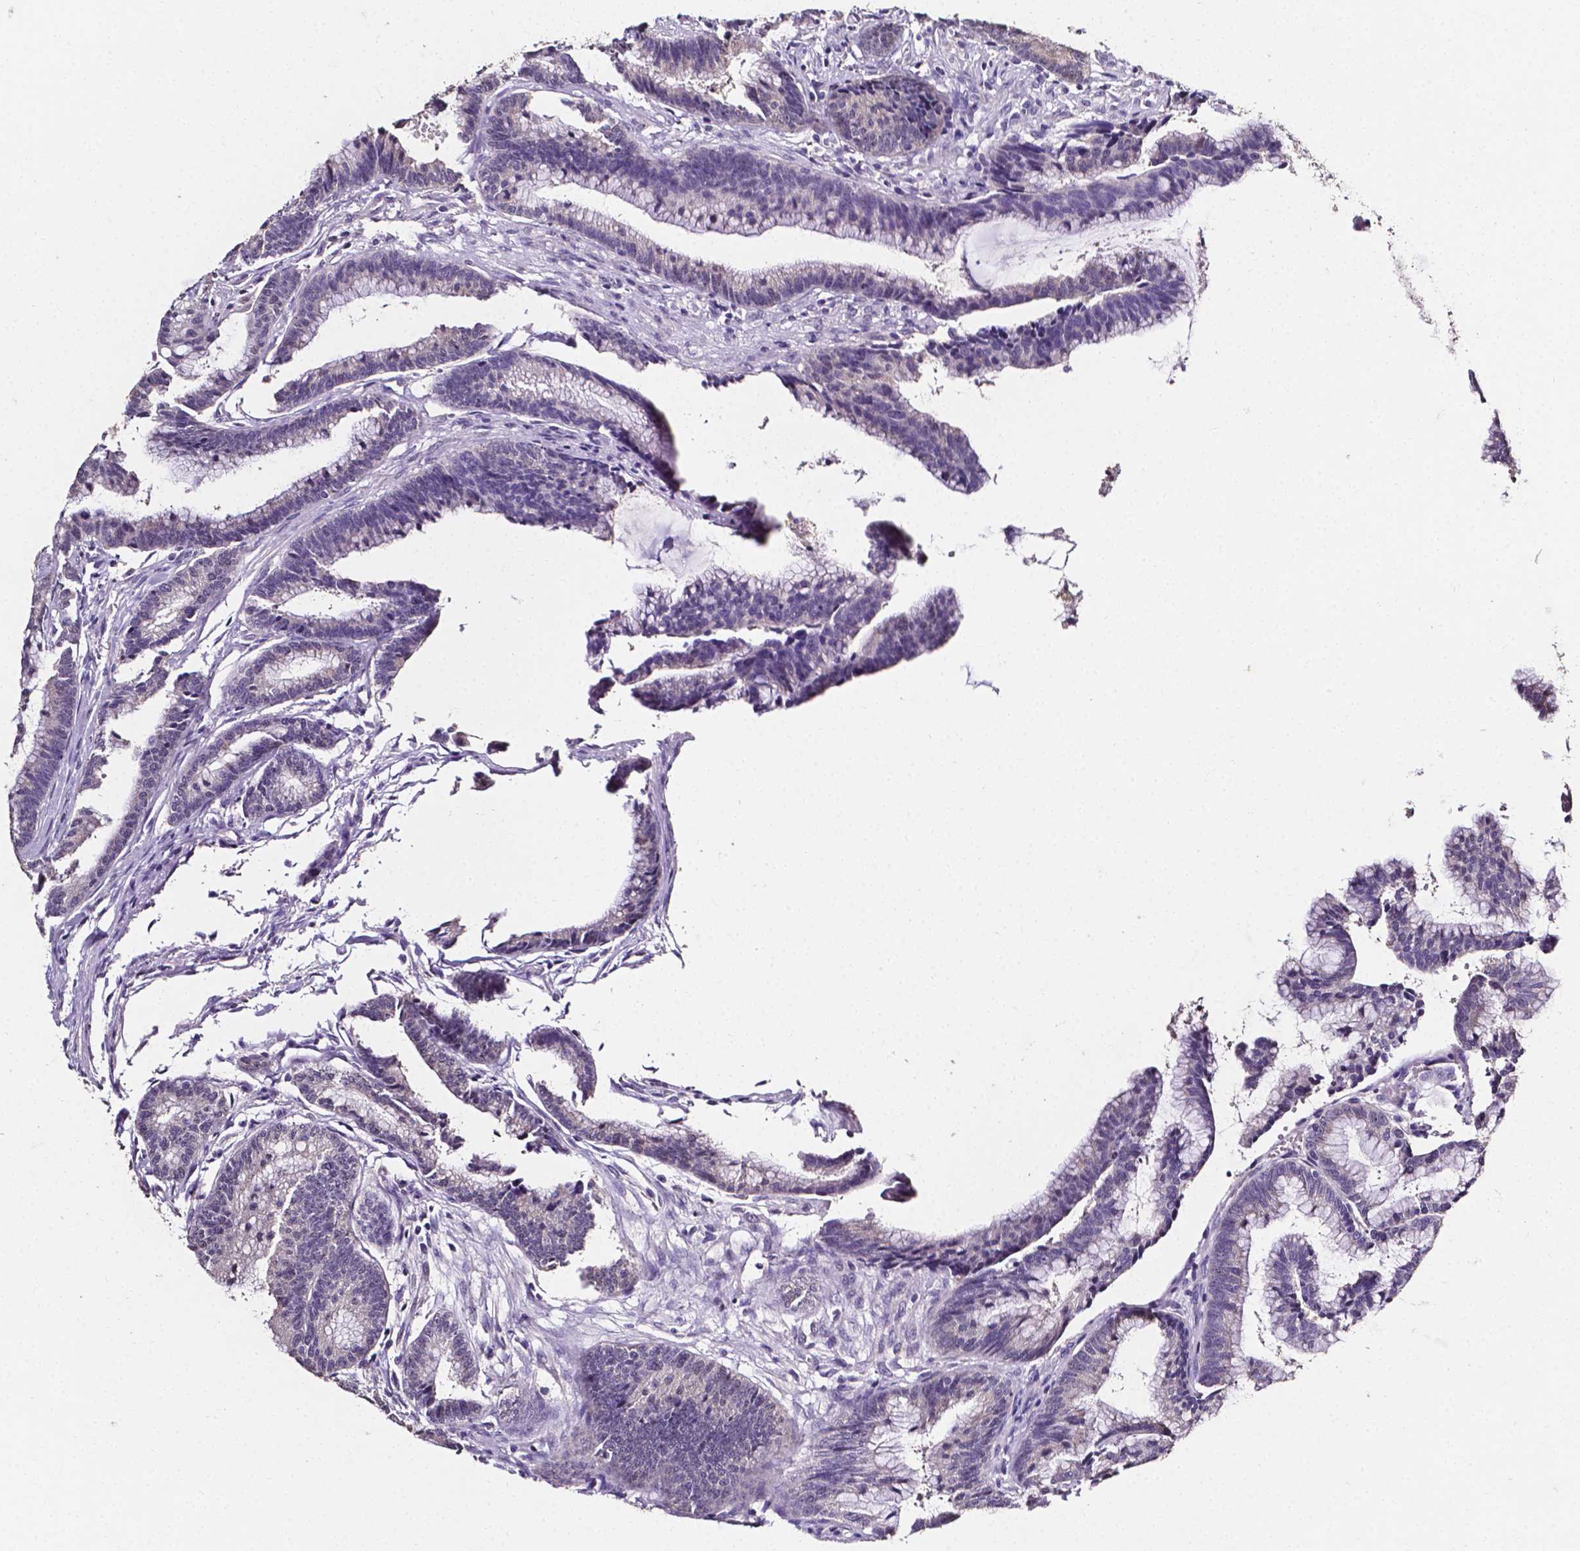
{"staining": {"intensity": "negative", "quantity": "none", "location": "none"}, "tissue": "colorectal cancer", "cell_type": "Tumor cells", "image_type": "cancer", "snomed": [{"axis": "morphology", "description": "Adenocarcinoma, NOS"}, {"axis": "topography", "description": "Colon"}], "caption": "High magnification brightfield microscopy of adenocarcinoma (colorectal) stained with DAB (3,3'-diaminobenzidine) (brown) and counterstained with hematoxylin (blue): tumor cells show no significant staining. Brightfield microscopy of immunohistochemistry stained with DAB (3,3'-diaminobenzidine) (brown) and hematoxylin (blue), captured at high magnification.", "gene": "PSAT1", "patient": {"sex": "female", "age": 78}}